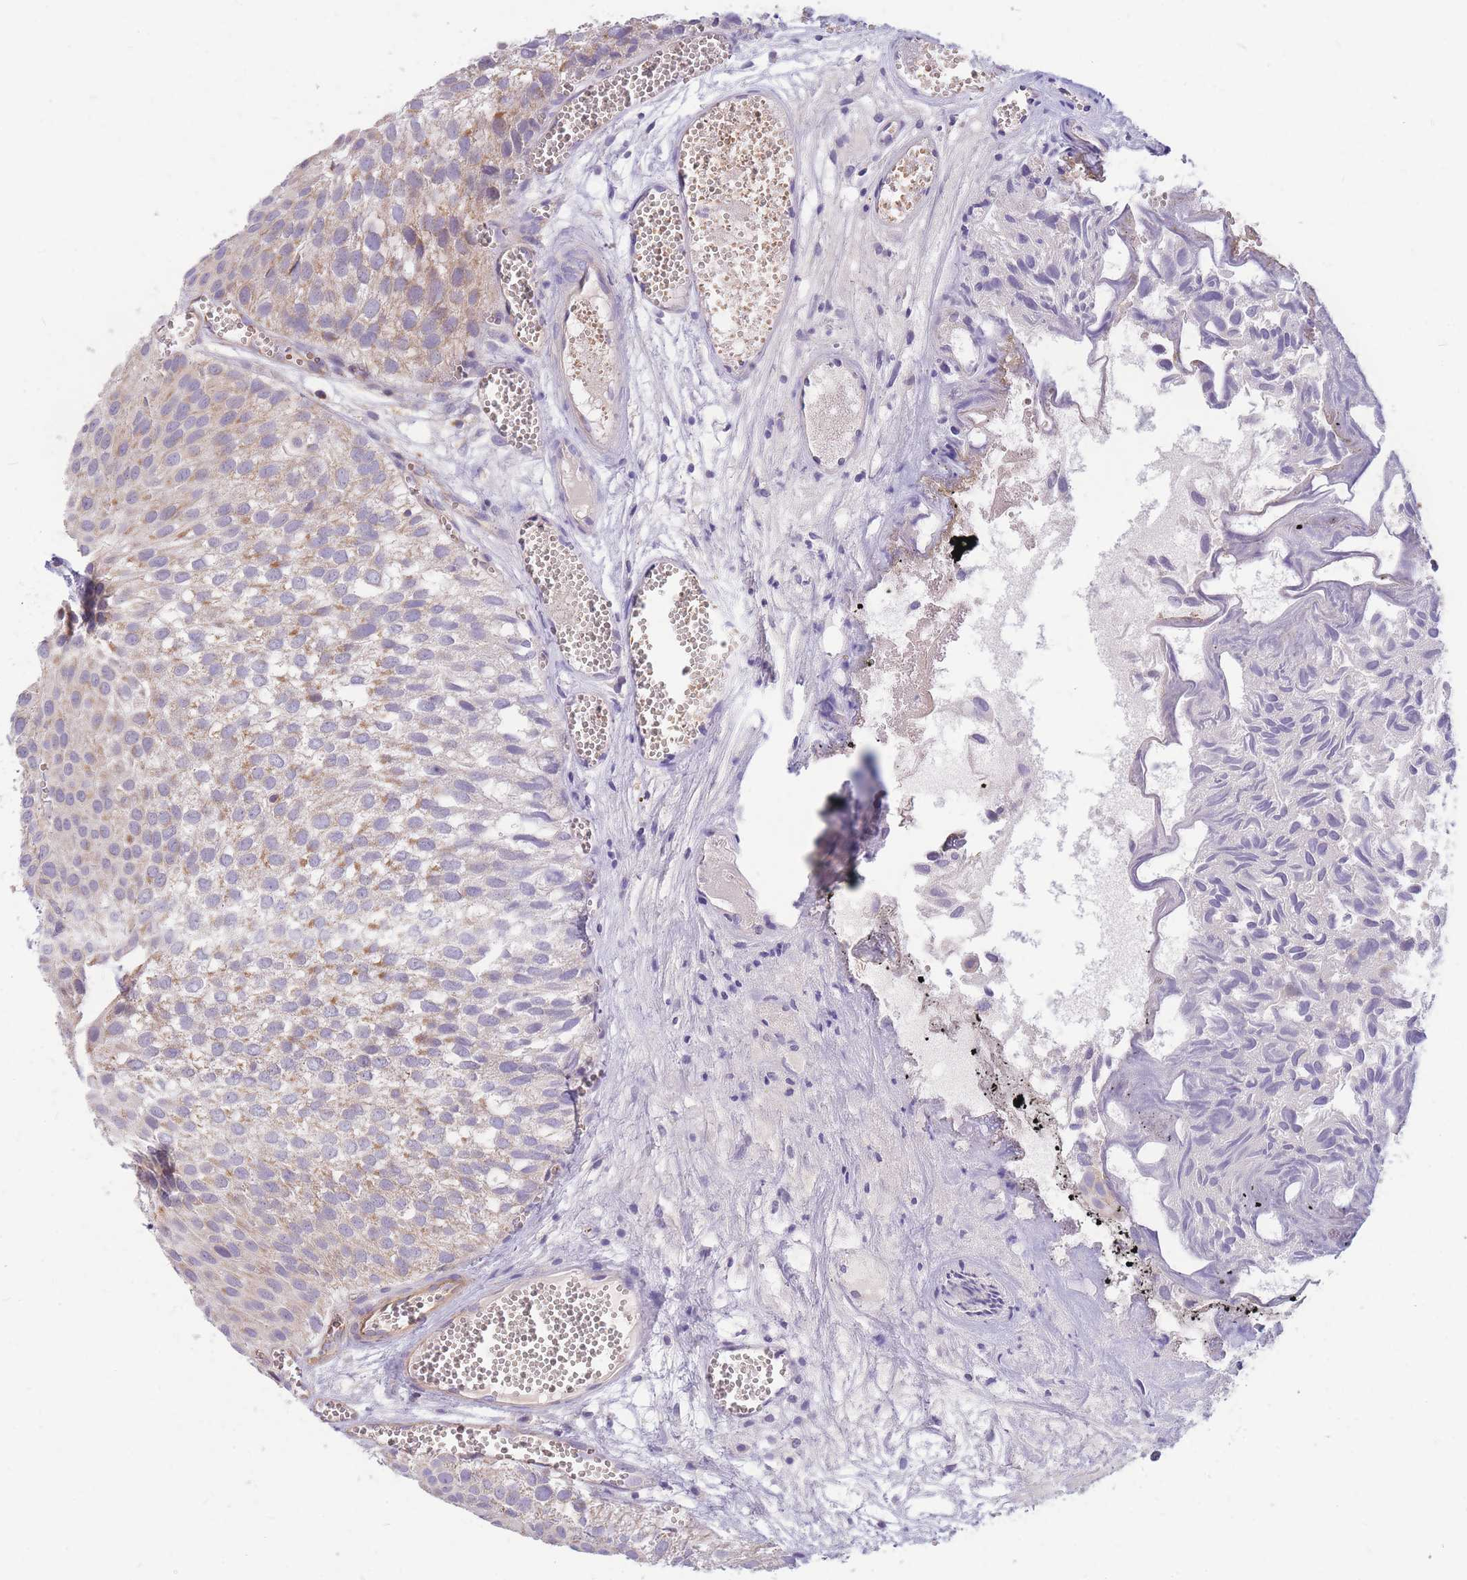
{"staining": {"intensity": "weak", "quantity": "<25%", "location": "cytoplasmic/membranous"}, "tissue": "urothelial cancer", "cell_type": "Tumor cells", "image_type": "cancer", "snomed": [{"axis": "morphology", "description": "Urothelial carcinoma, Low grade"}, {"axis": "topography", "description": "Urinary bladder"}], "caption": "Immunohistochemical staining of urothelial cancer demonstrates no significant expression in tumor cells. Brightfield microscopy of immunohistochemistry (IHC) stained with DAB (brown) and hematoxylin (blue), captured at high magnification.", "gene": "MRPS9", "patient": {"sex": "male", "age": 88}}